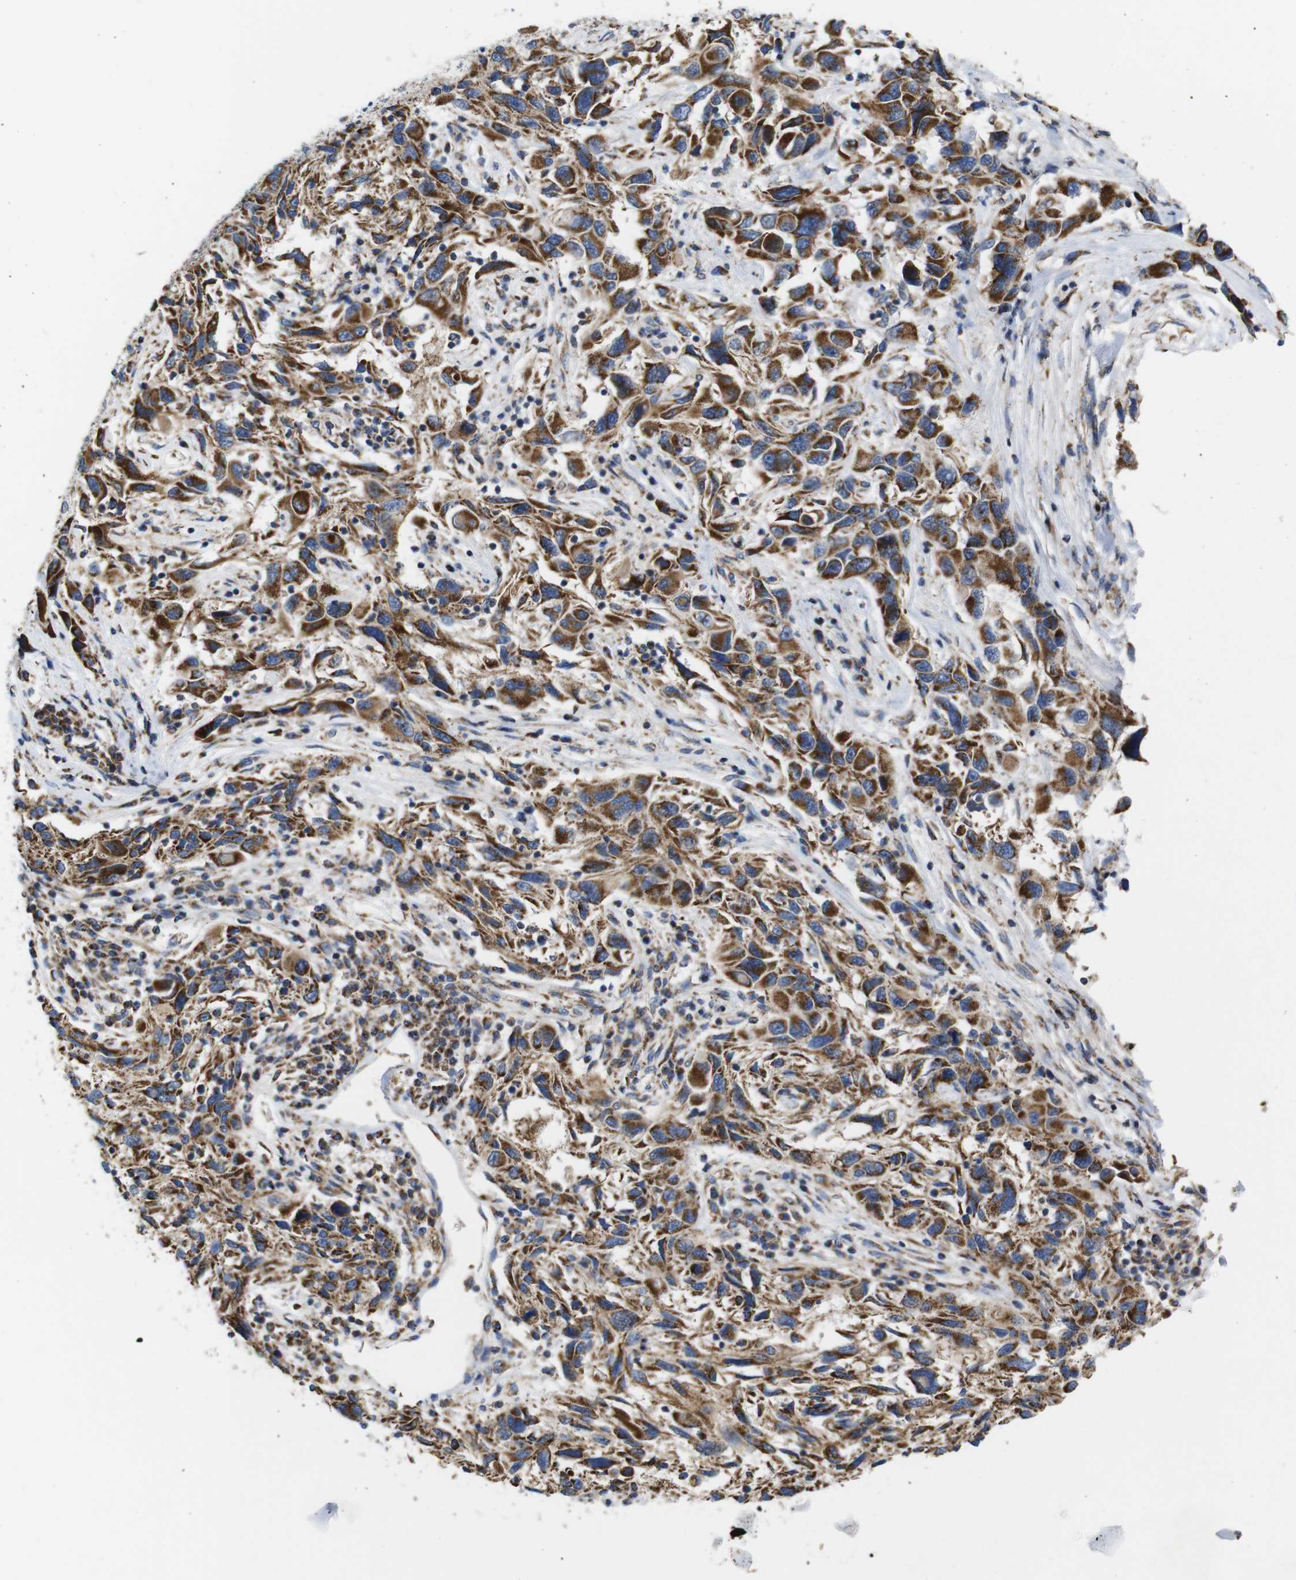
{"staining": {"intensity": "strong", "quantity": ">75%", "location": "cytoplasmic/membranous"}, "tissue": "melanoma", "cell_type": "Tumor cells", "image_type": "cancer", "snomed": [{"axis": "morphology", "description": "Malignant melanoma, NOS"}, {"axis": "topography", "description": "Skin"}], "caption": "Immunohistochemical staining of human malignant melanoma exhibits high levels of strong cytoplasmic/membranous staining in about >75% of tumor cells.", "gene": "FAM171B", "patient": {"sex": "male", "age": 53}}